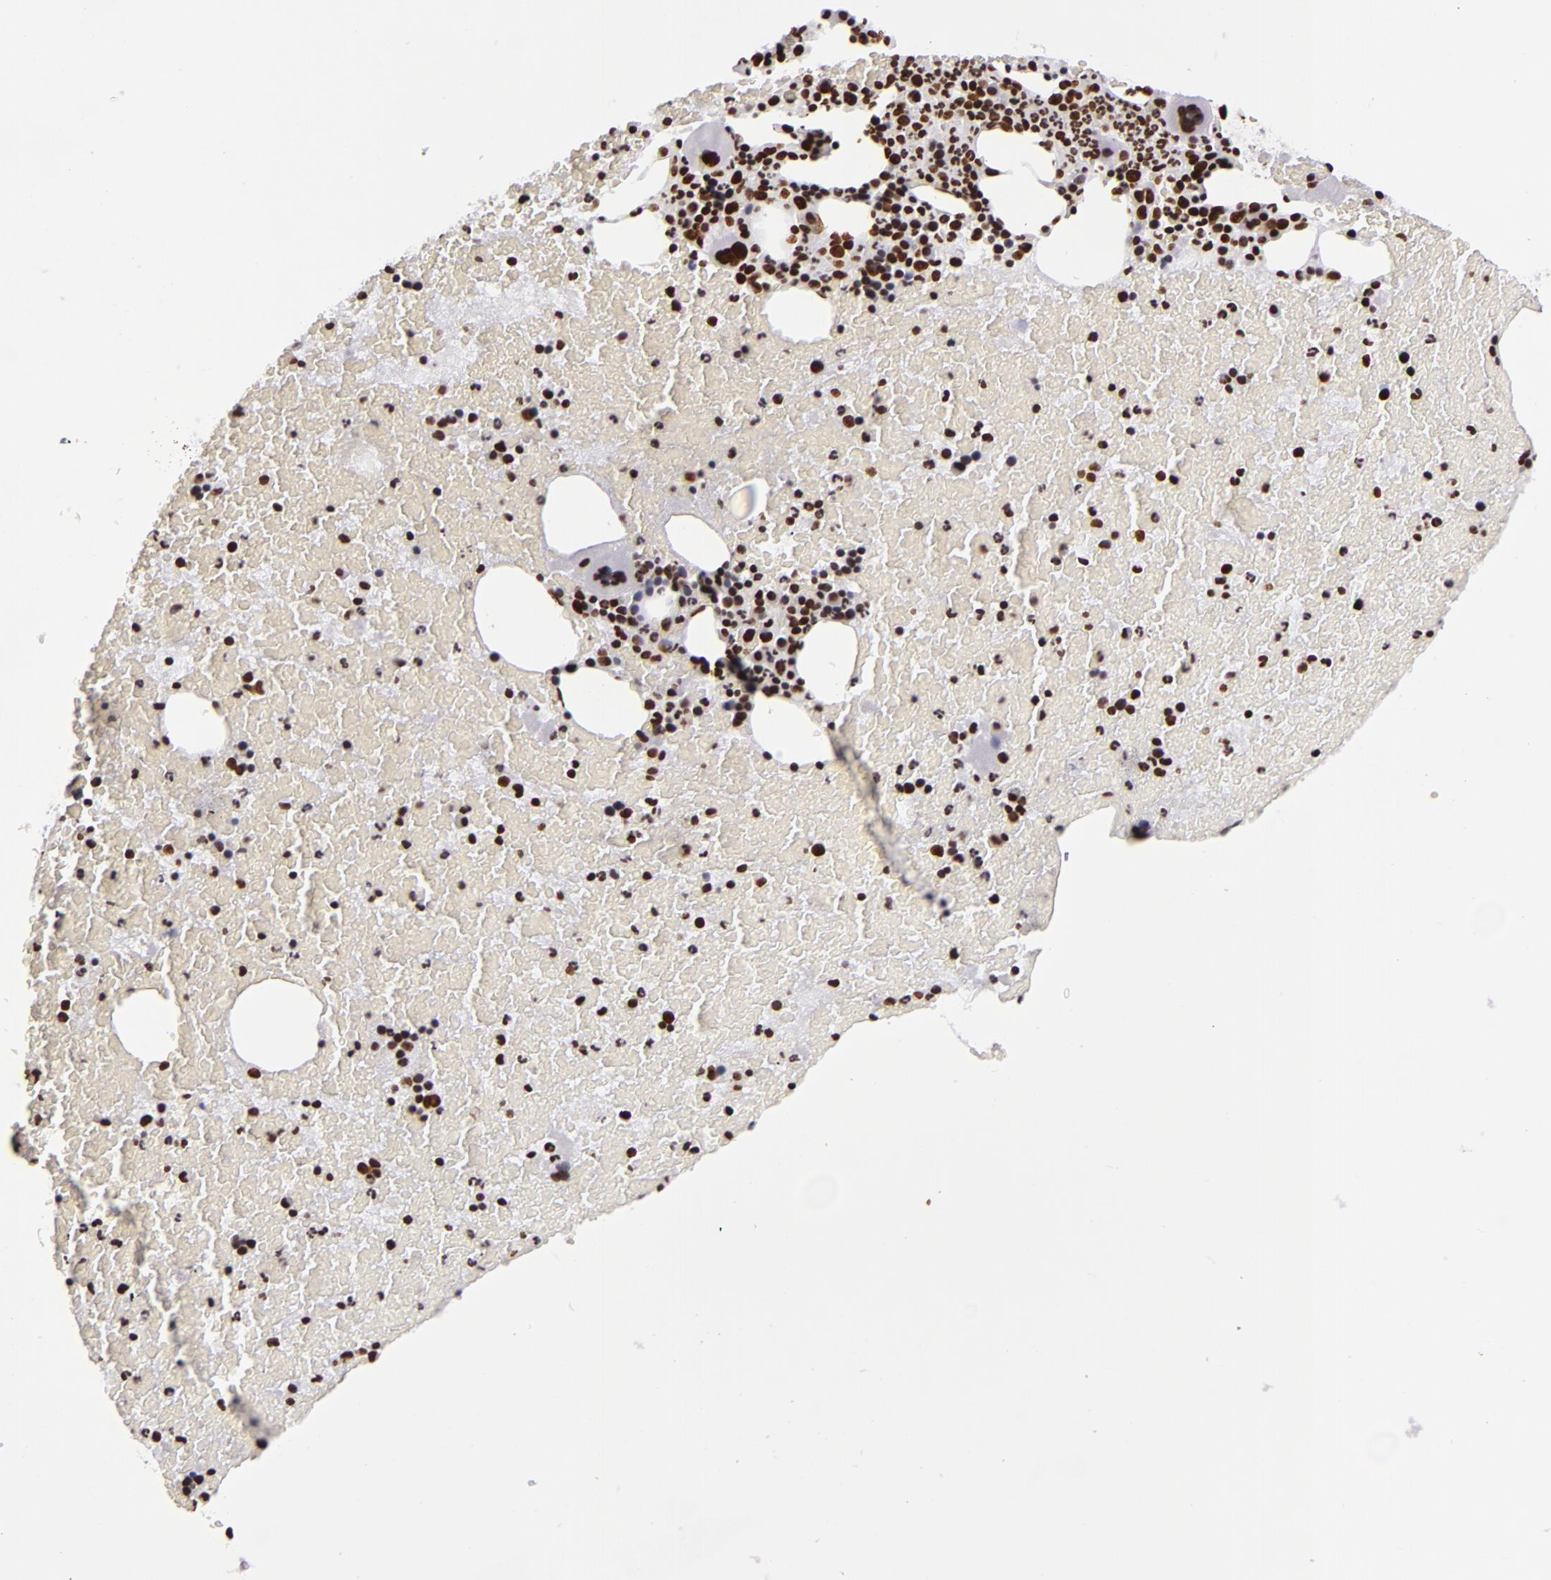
{"staining": {"intensity": "strong", "quantity": ">75%", "location": "nuclear"}, "tissue": "bone marrow", "cell_type": "Hematopoietic cells", "image_type": "normal", "snomed": [{"axis": "morphology", "description": "Normal tissue, NOS"}, {"axis": "topography", "description": "Bone marrow"}], "caption": "The histopathology image exhibits immunohistochemical staining of benign bone marrow. There is strong nuclear staining is identified in approximately >75% of hematopoietic cells. The staining is performed using DAB (3,3'-diaminobenzidine) brown chromogen to label protein expression. The nuclei are counter-stained blue using hematoxylin.", "gene": "SAFB", "patient": {"sex": "female", "age": 71}}